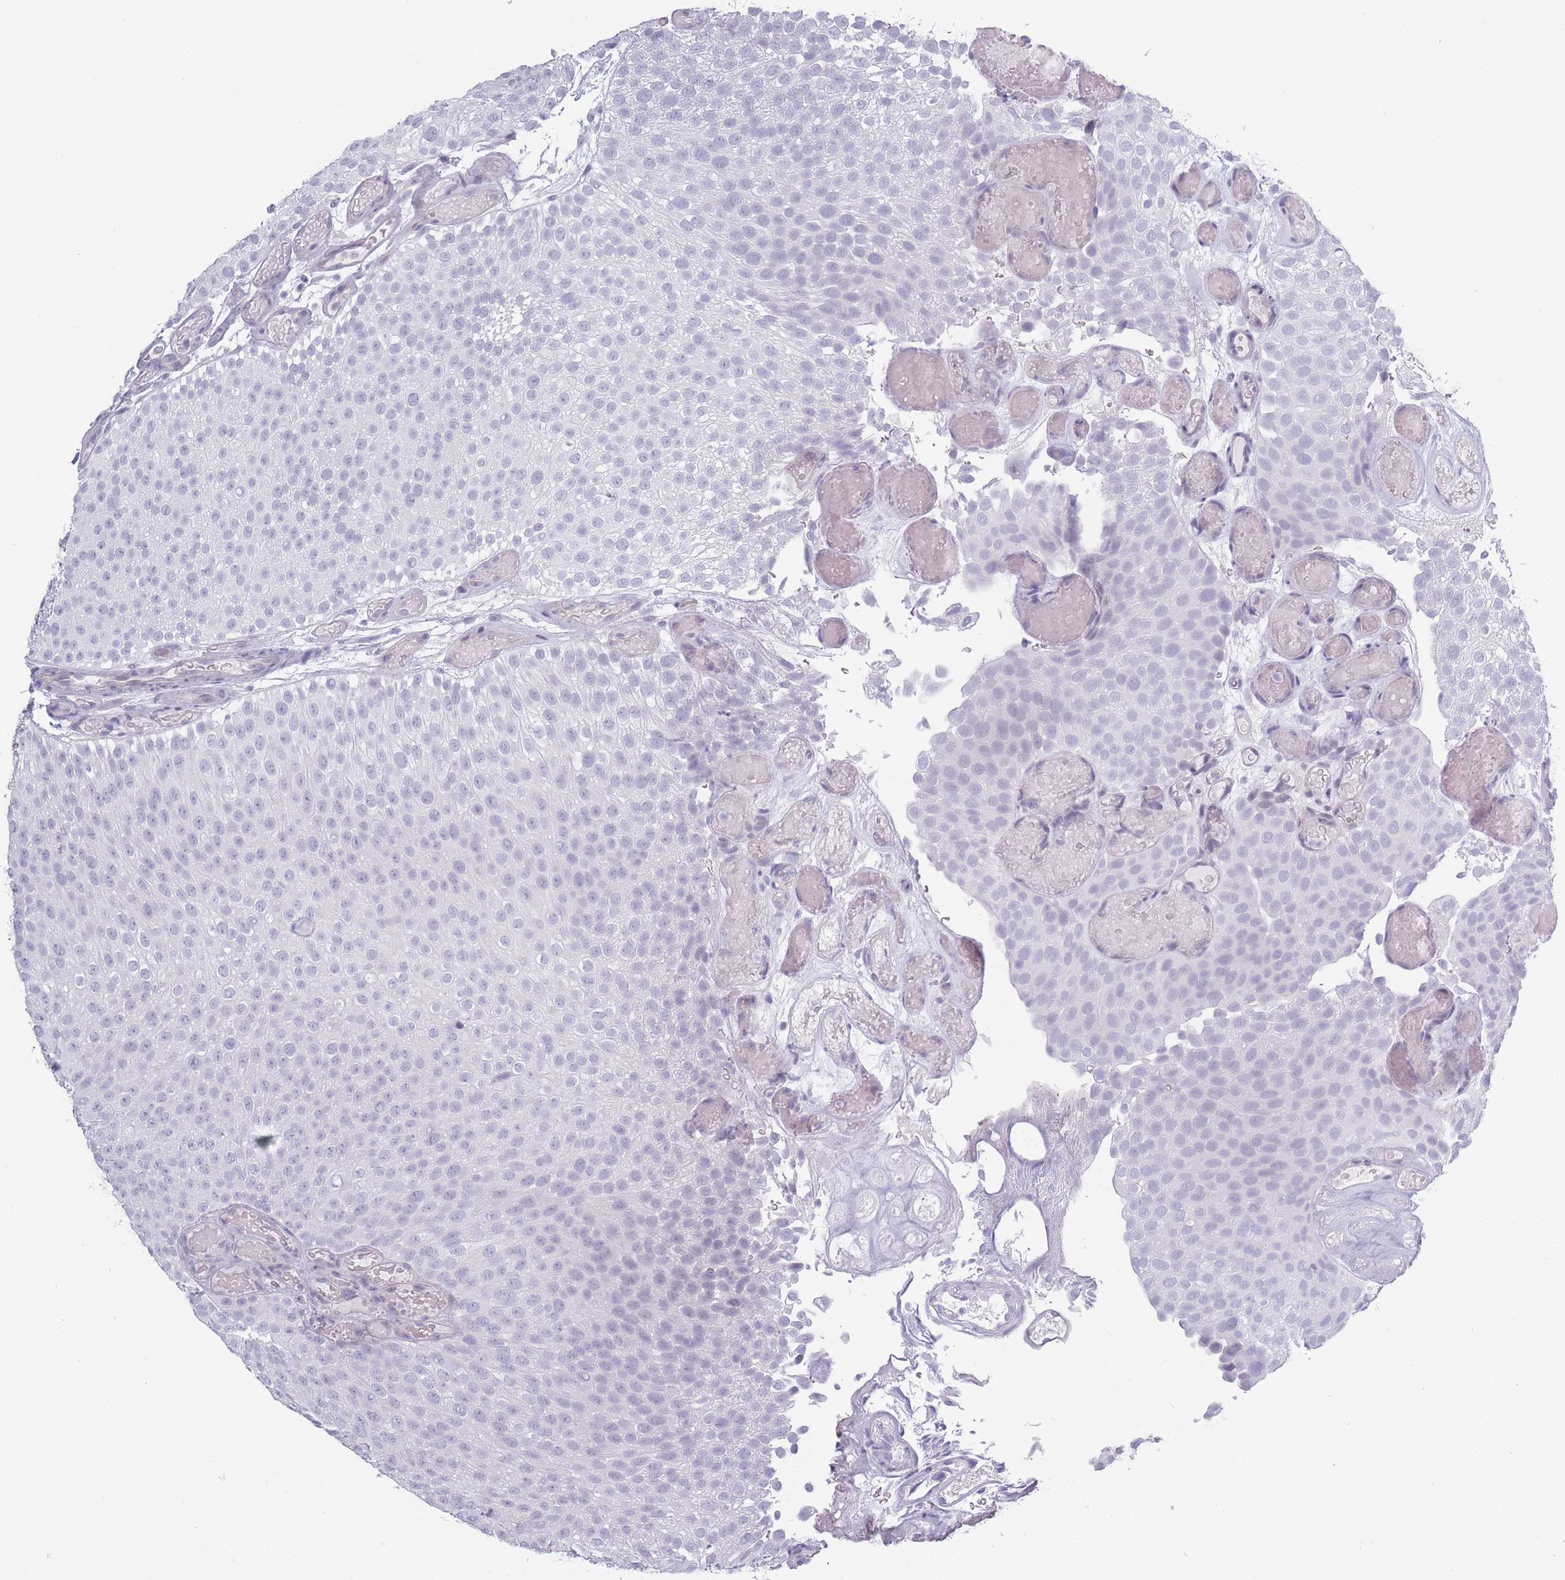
{"staining": {"intensity": "negative", "quantity": "none", "location": "none"}, "tissue": "urothelial cancer", "cell_type": "Tumor cells", "image_type": "cancer", "snomed": [{"axis": "morphology", "description": "Urothelial carcinoma, Low grade"}, {"axis": "topography", "description": "Urinary bladder"}], "caption": "A micrograph of low-grade urothelial carcinoma stained for a protein displays no brown staining in tumor cells.", "gene": "ROS1", "patient": {"sex": "male", "age": 78}}